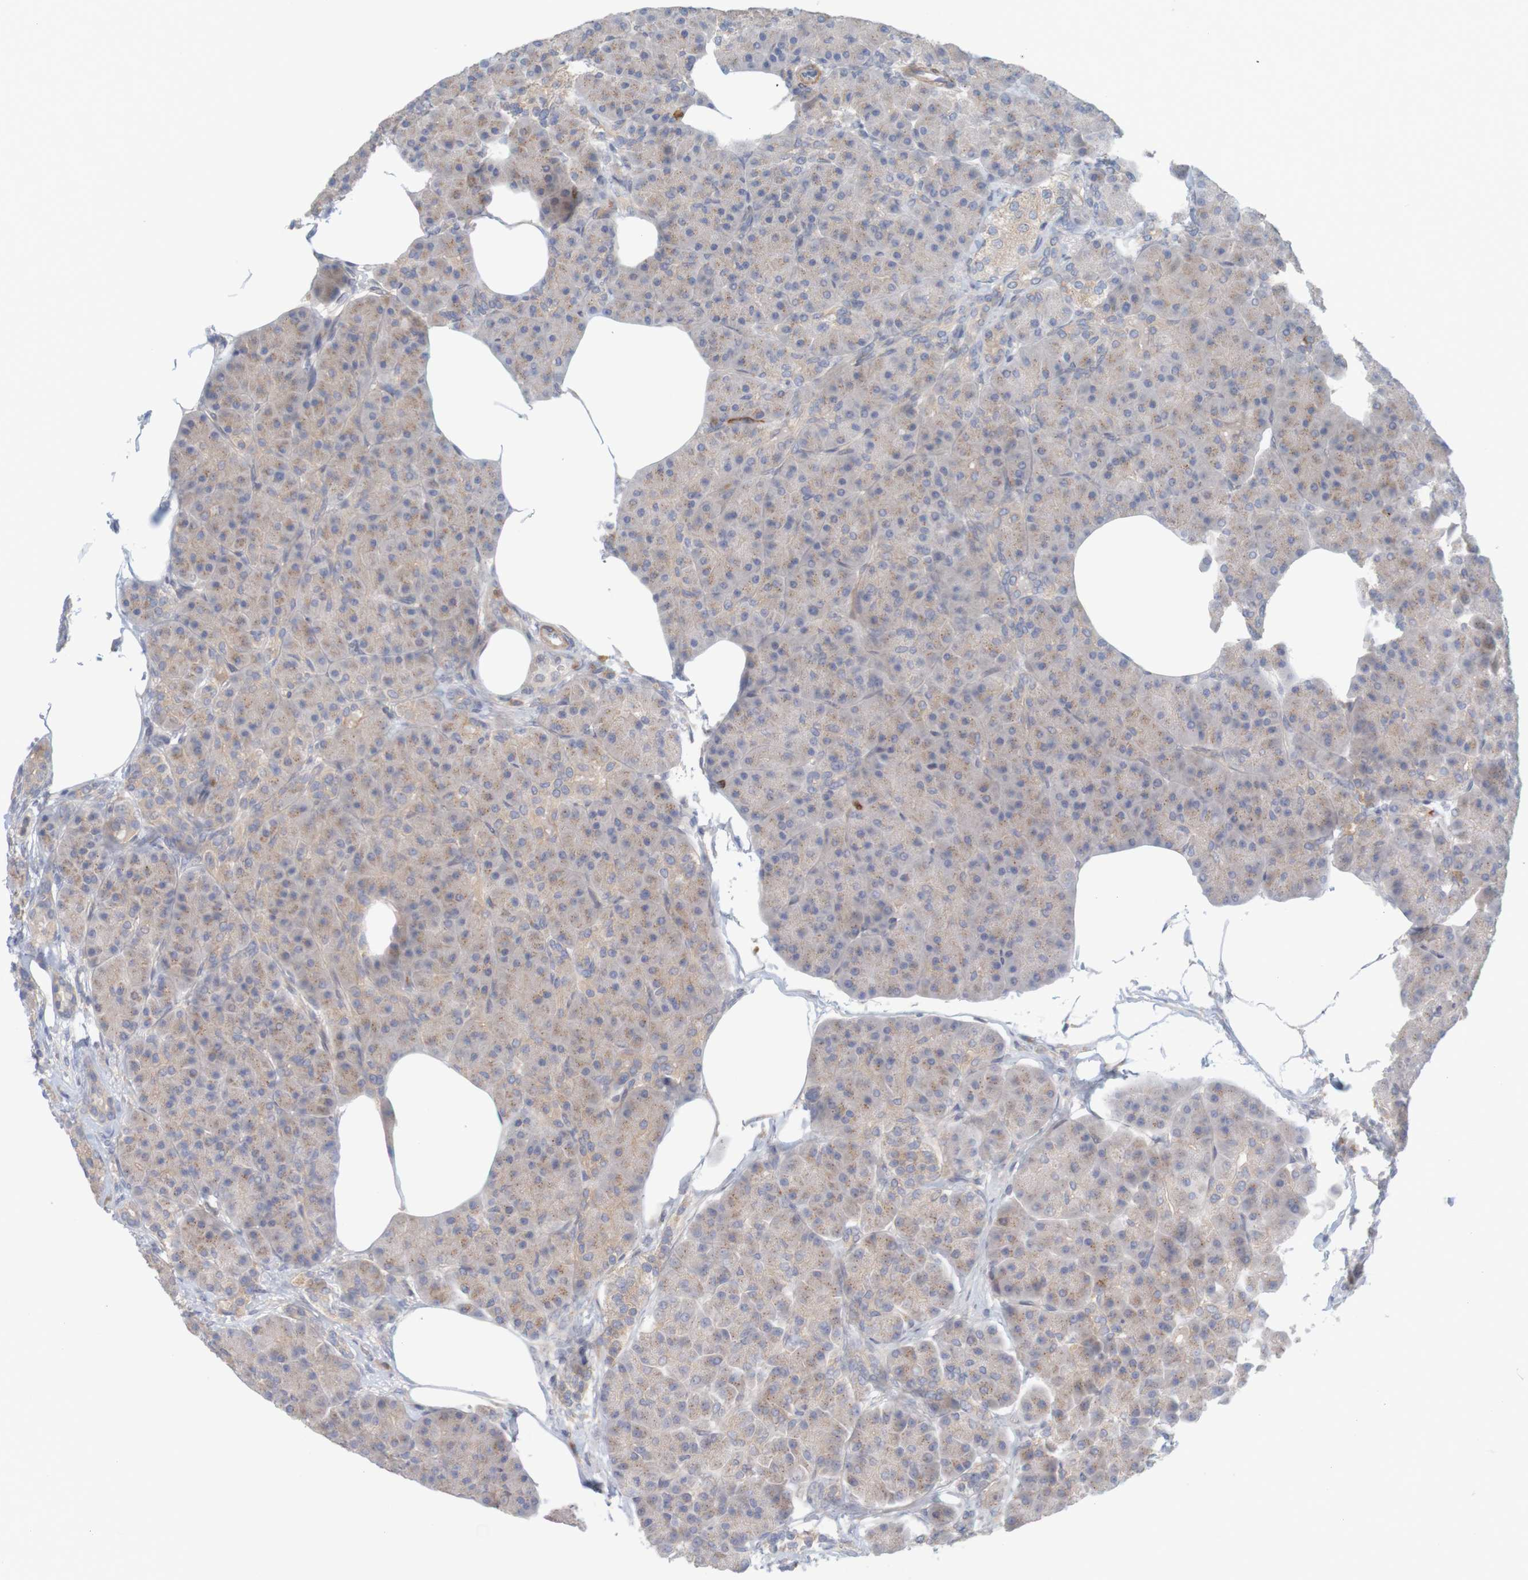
{"staining": {"intensity": "moderate", "quantity": ">75%", "location": "cytoplasmic/membranous"}, "tissue": "pancreas", "cell_type": "Exocrine glandular cells", "image_type": "normal", "snomed": [{"axis": "morphology", "description": "Normal tissue, NOS"}, {"axis": "topography", "description": "Pancreas"}], "caption": "Immunohistochemistry (IHC) image of benign pancreas: human pancreas stained using immunohistochemistry (IHC) exhibits medium levels of moderate protein expression localized specifically in the cytoplasmic/membranous of exocrine glandular cells, appearing as a cytoplasmic/membranous brown color.", "gene": "KRT23", "patient": {"sex": "female", "age": 70}}